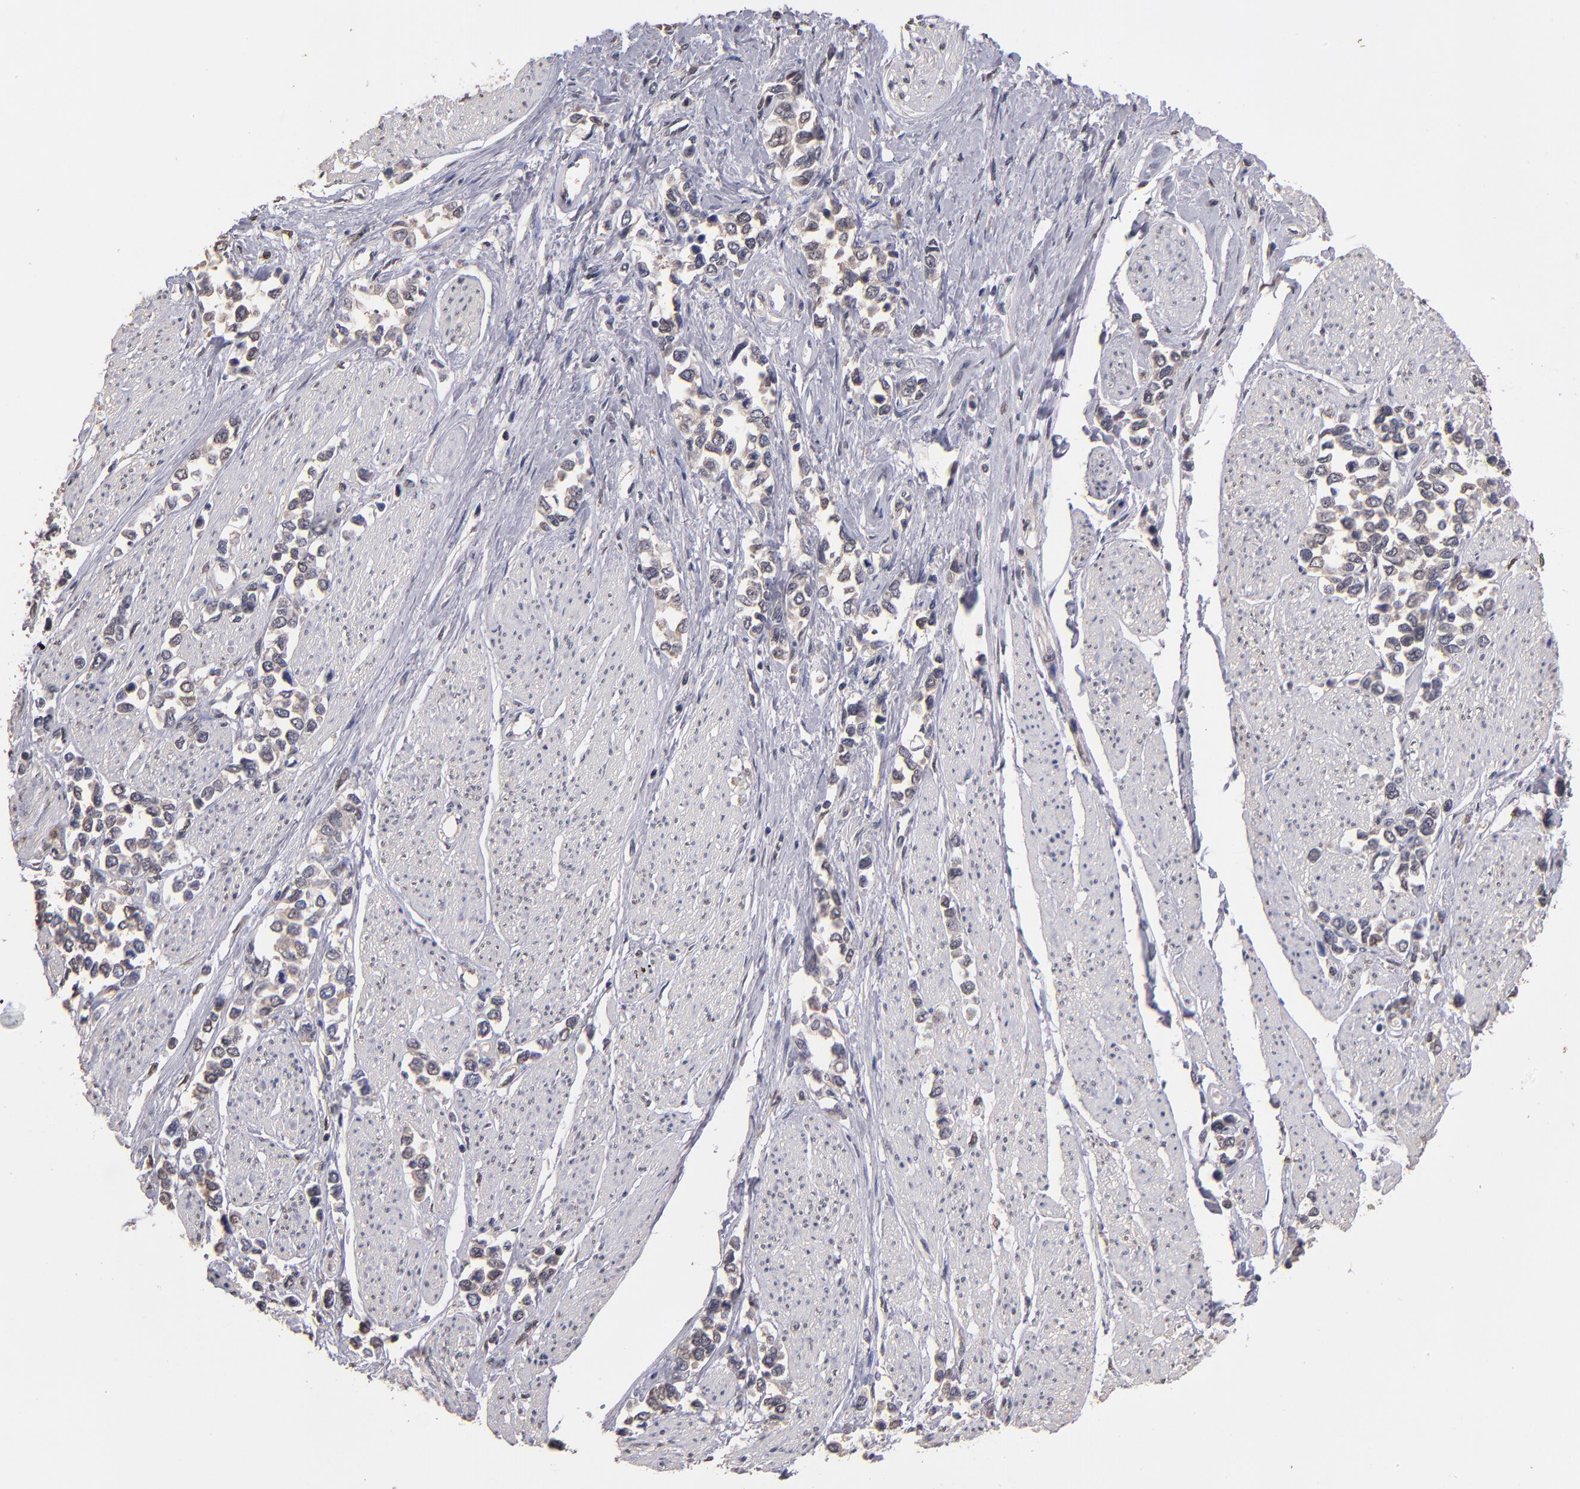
{"staining": {"intensity": "negative", "quantity": "none", "location": "none"}, "tissue": "stomach cancer", "cell_type": "Tumor cells", "image_type": "cancer", "snomed": [{"axis": "morphology", "description": "Adenocarcinoma, NOS"}, {"axis": "topography", "description": "Stomach, upper"}], "caption": "There is no significant staining in tumor cells of stomach cancer.", "gene": "PSMD10", "patient": {"sex": "male", "age": 76}}